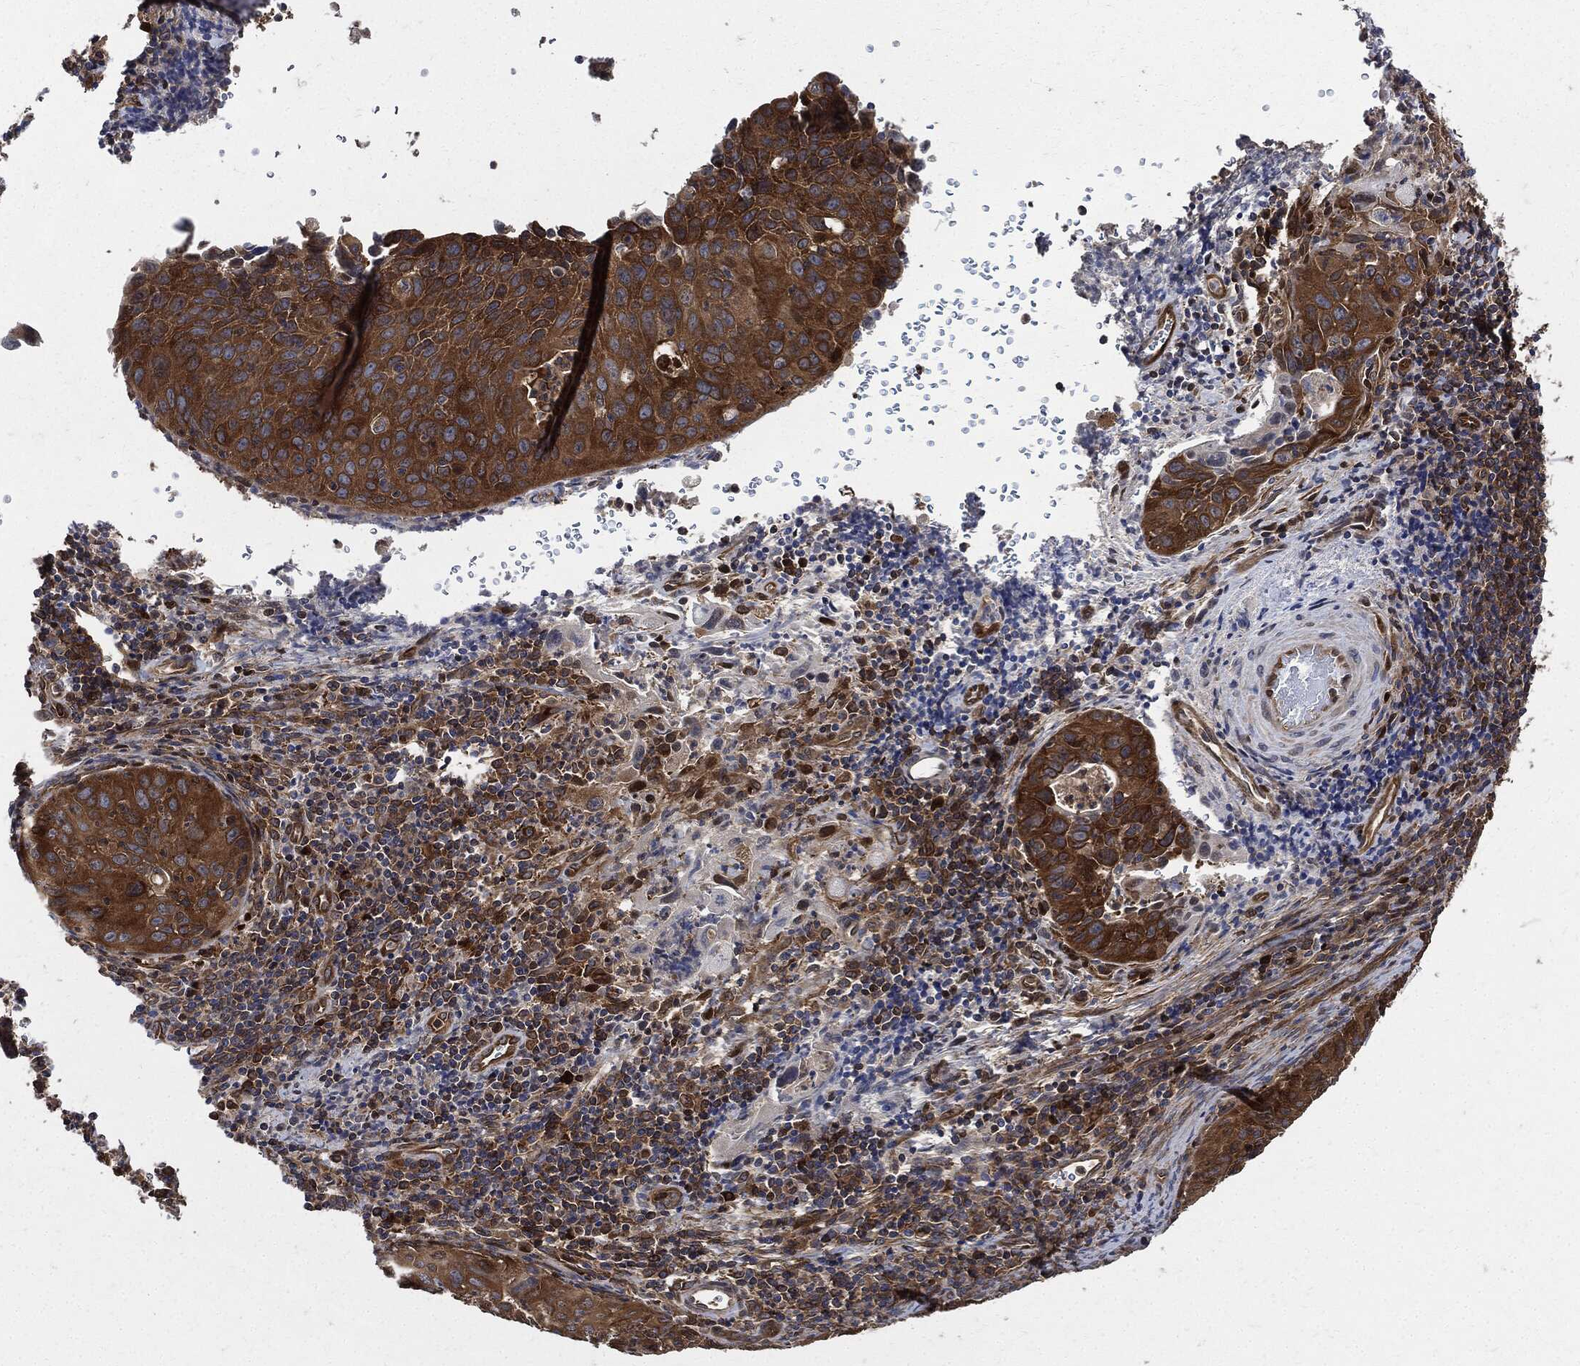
{"staining": {"intensity": "strong", "quantity": ">75%", "location": "cytoplasmic/membranous"}, "tissue": "cervical cancer", "cell_type": "Tumor cells", "image_type": "cancer", "snomed": [{"axis": "morphology", "description": "Squamous cell carcinoma, NOS"}, {"axis": "topography", "description": "Cervix"}], "caption": "IHC photomicrograph of neoplastic tissue: human cervical cancer (squamous cell carcinoma) stained using immunohistochemistry (IHC) demonstrates high levels of strong protein expression localized specifically in the cytoplasmic/membranous of tumor cells, appearing as a cytoplasmic/membranous brown color.", "gene": "XPNPEP1", "patient": {"sex": "female", "age": 26}}